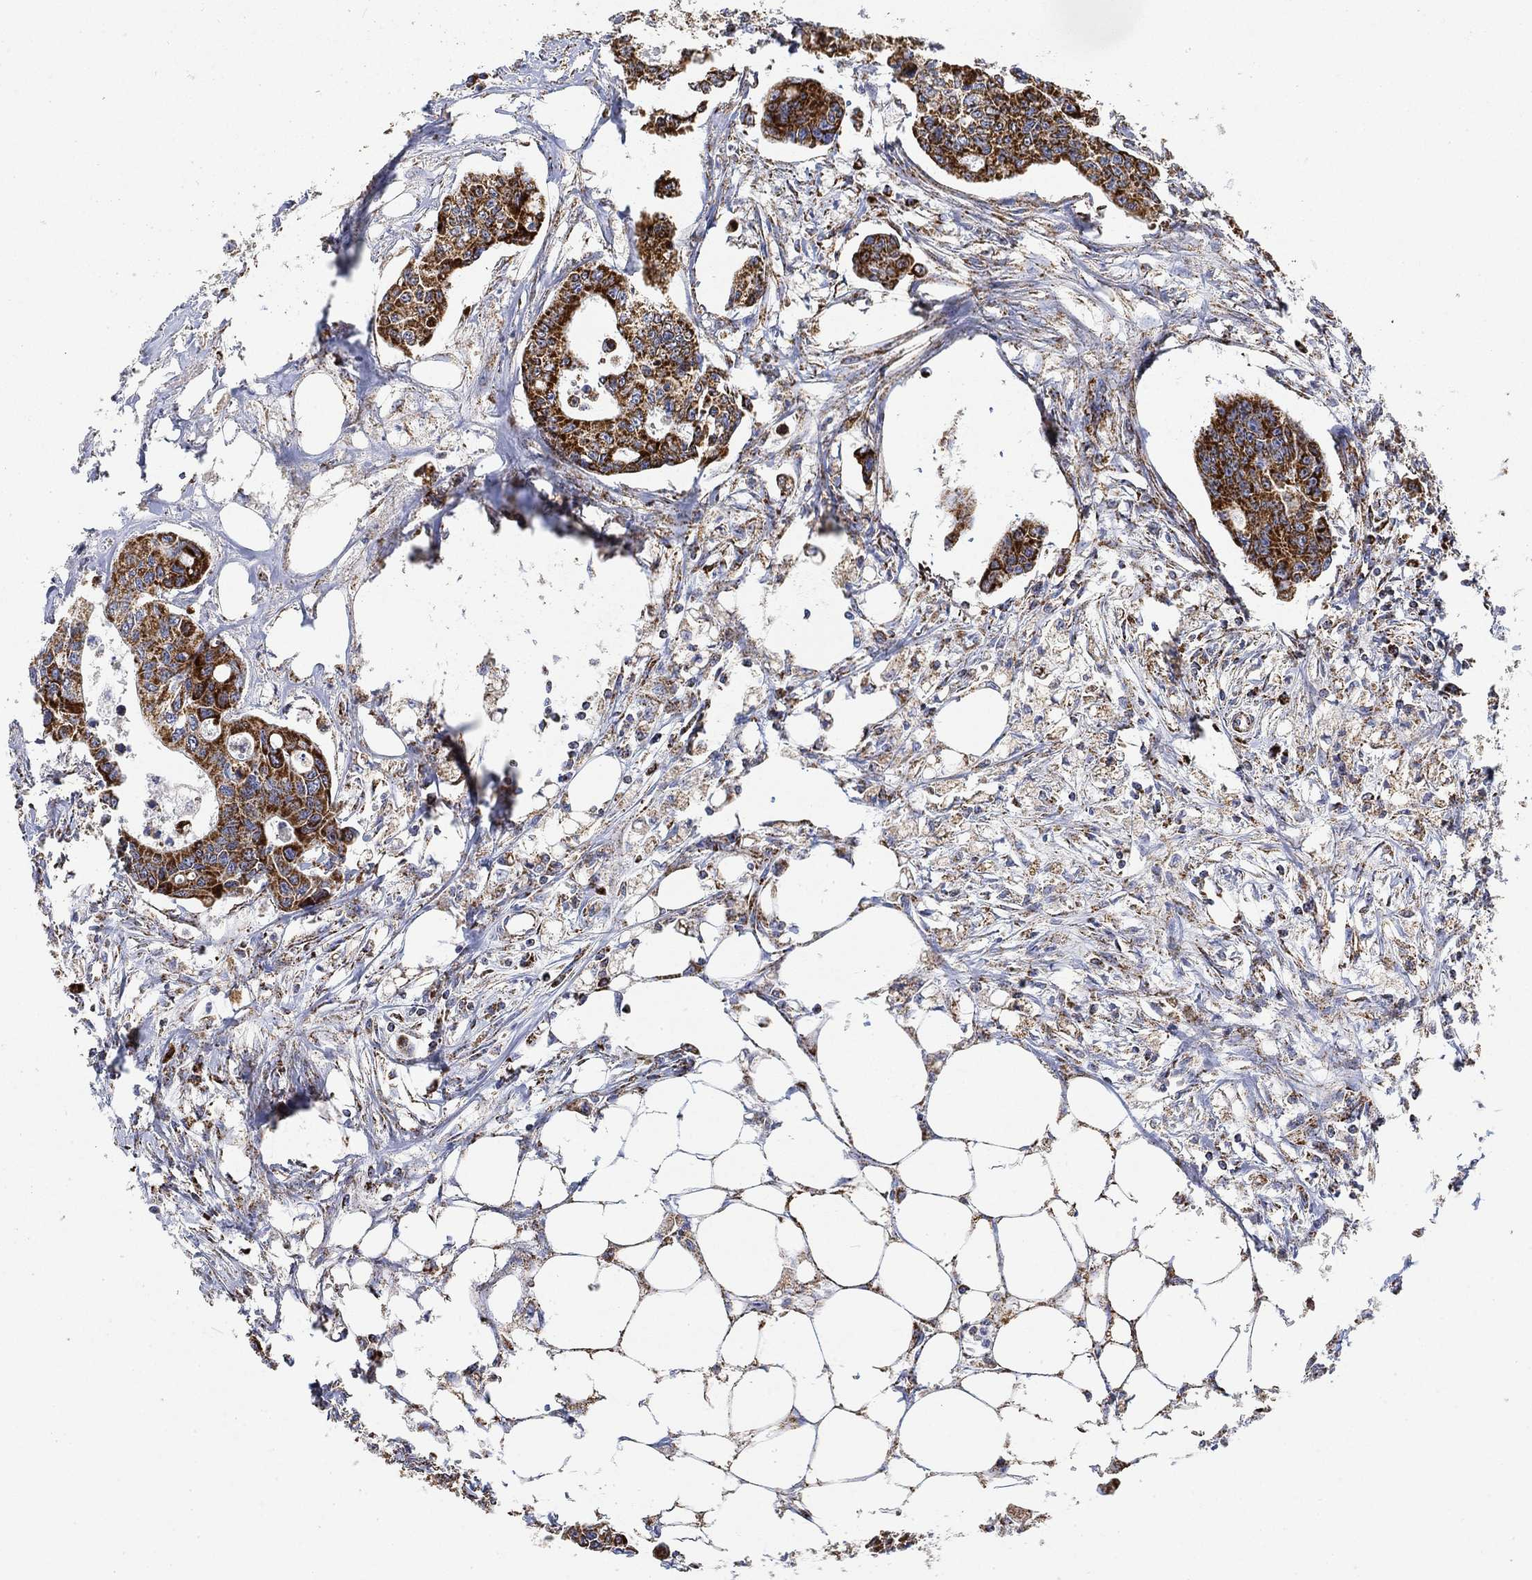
{"staining": {"intensity": "strong", "quantity": ">75%", "location": "cytoplasmic/membranous"}, "tissue": "colorectal cancer", "cell_type": "Tumor cells", "image_type": "cancer", "snomed": [{"axis": "morphology", "description": "Adenocarcinoma, NOS"}, {"axis": "topography", "description": "Colon"}], "caption": "This image displays IHC staining of colorectal cancer, with high strong cytoplasmic/membranous expression in about >75% of tumor cells.", "gene": "NDUFS3", "patient": {"sex": "male", "age": 70}}